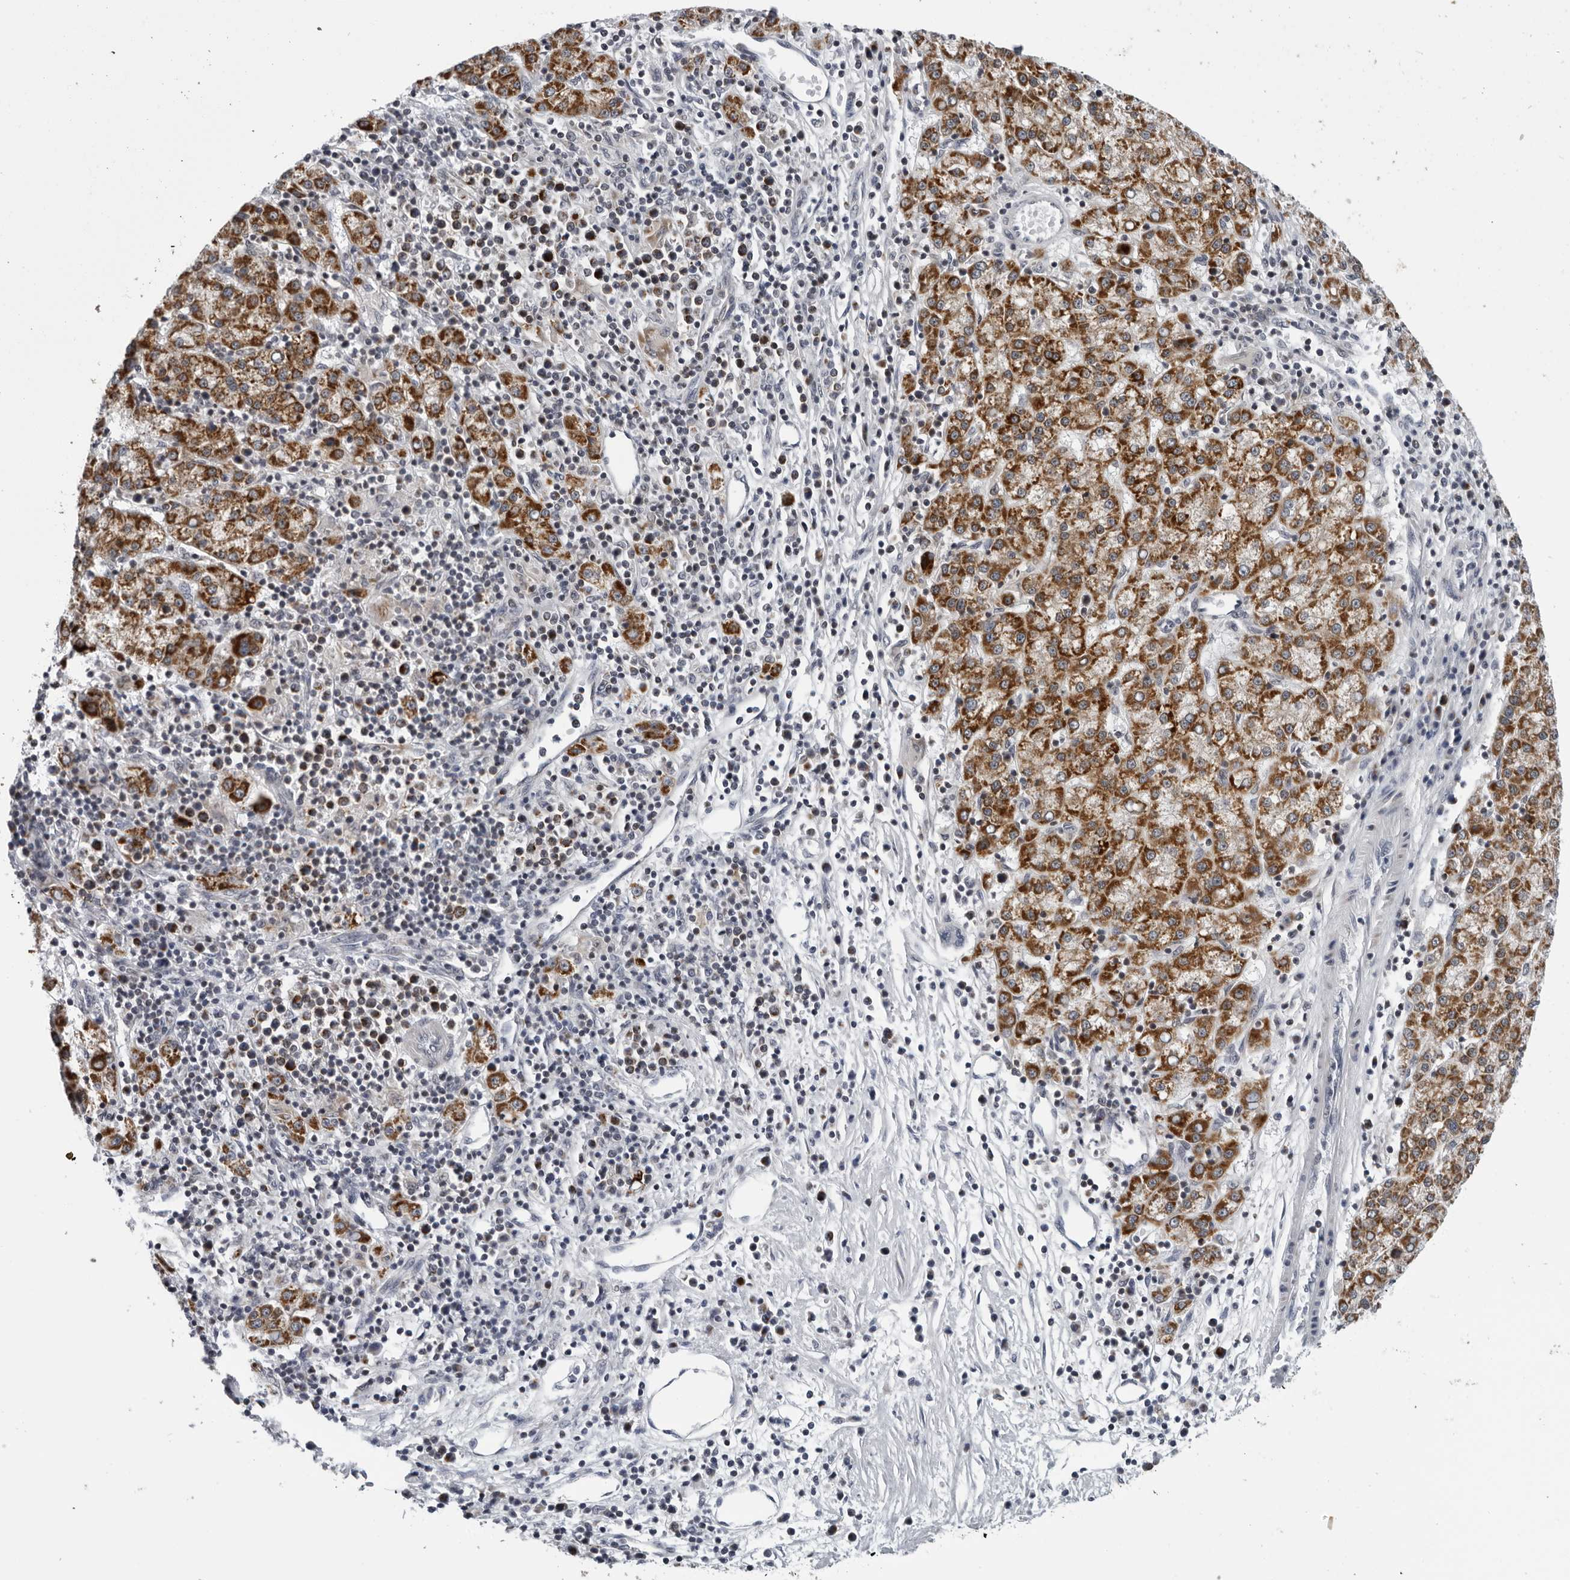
{"staining": {"intensity": "strong", "quantity": ">75%", "location": "cytoplasmic/membranous"}, "tissue": "liver cancer", "cell_type": "Tumor cells", "image_type": "cancer", "snomed": [{"axis": "morphology", "description": "Carcinoma, Hepatocellular, NOS"}, {"axis": "topography", "description": "Liver"}], "caption": "Immunohistochemistry of human liver hepatocellular carcinoma displays high levels of strong cytoplasmic/membranous positivity in about >75% of tumor cells. (Brightfield microscopy of DAB IHC at high magnification).", "gene": "CPT2", "patient": {"sex": "female", "age": 58}}